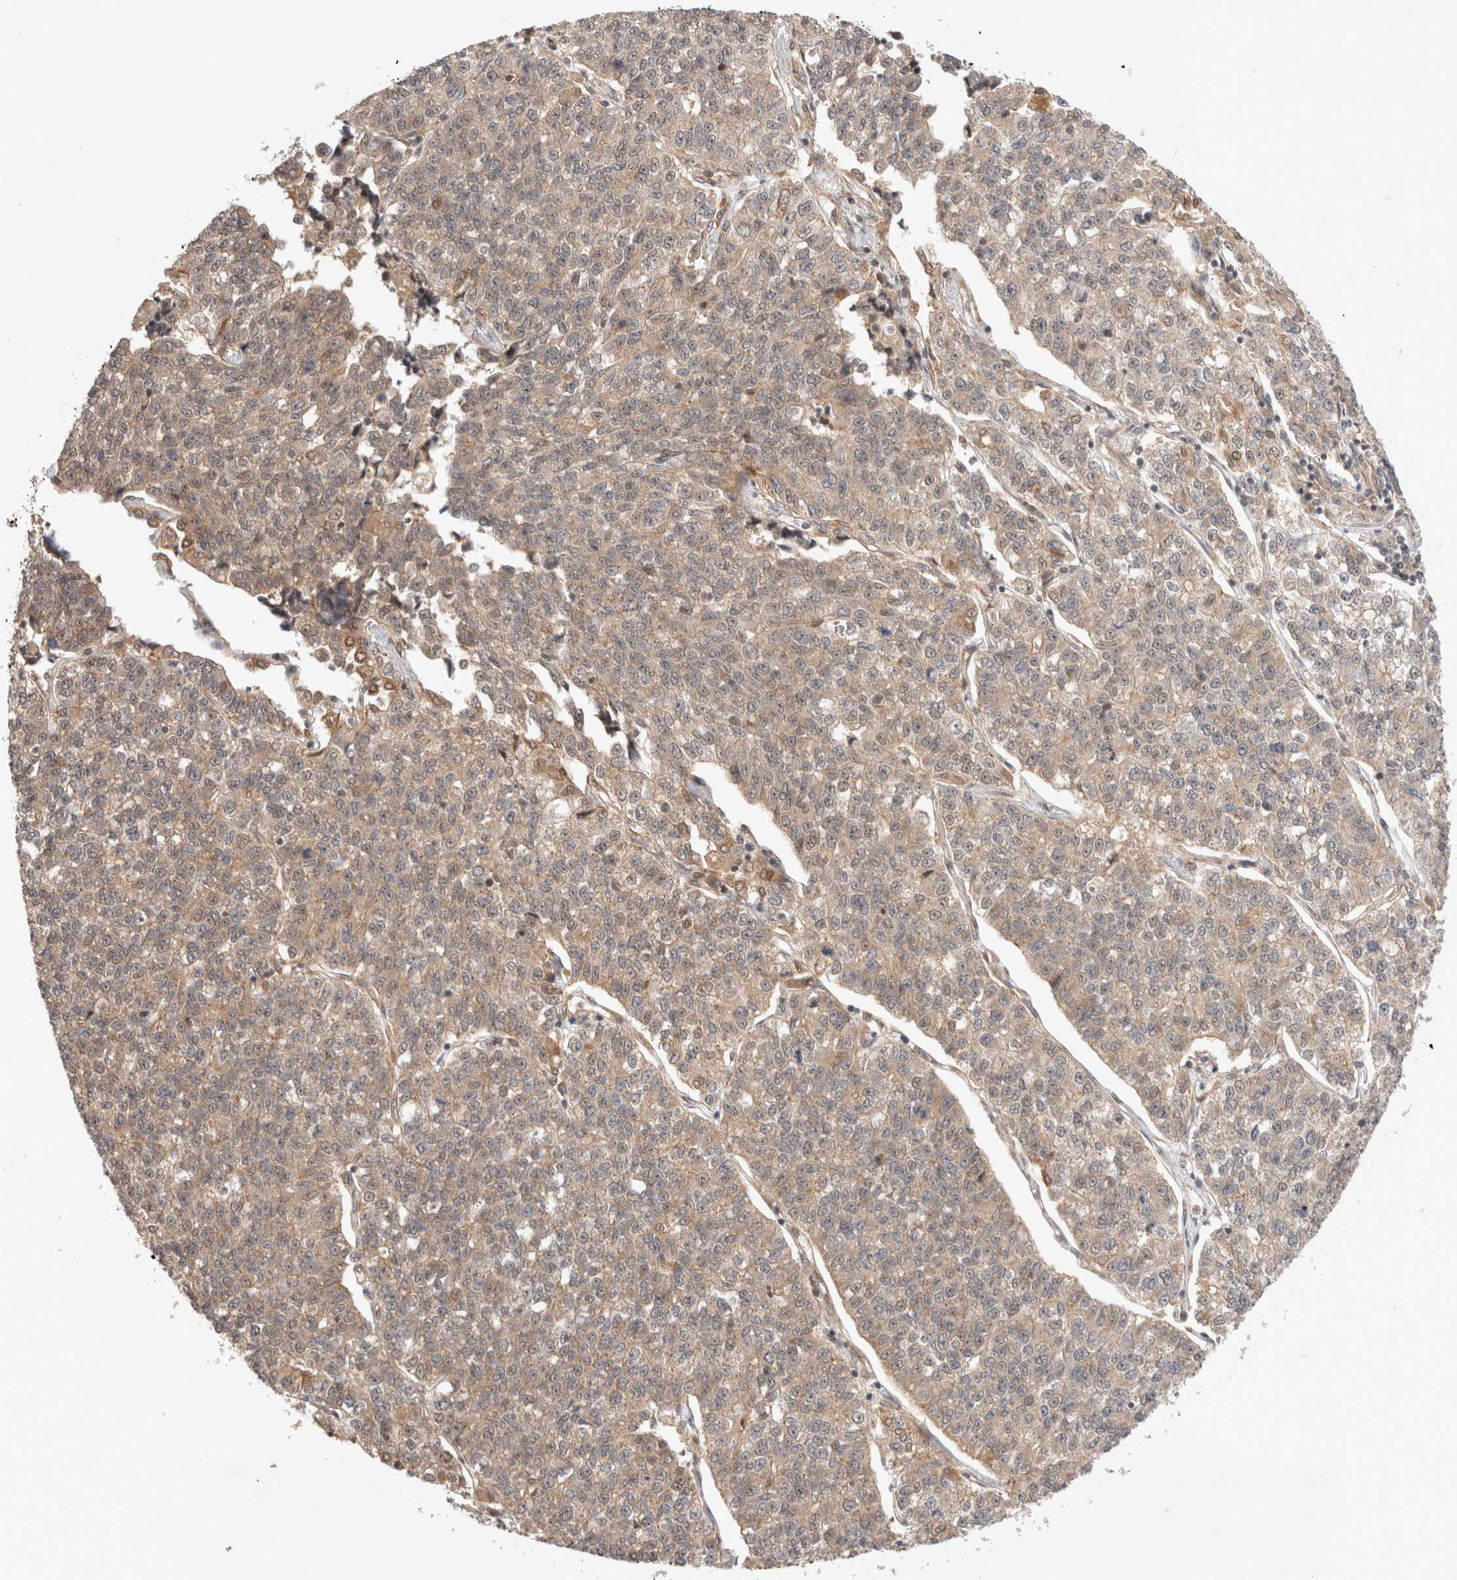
{"staining": {"intensity": "weak", "quantity": ">75%", "location": "cytoplasmic/membranous"}, "tissue": "lung cancer", "cell_type": "Tumor cells", "image_type": "cancer", "snomed": [{"axis": "morphology", "description": "Adenocarcinoma, NOS"}, {"axis": "topography", "description": "Lung"}], "caption": "A micrograph of human lung cancer (adenocarcinoma) stained for a protein reveals weak cytoplasmic/membranous brown staining in tumor cells.", "gene": "SIKE1", "patient": {"sex": "male", "age": 49}}